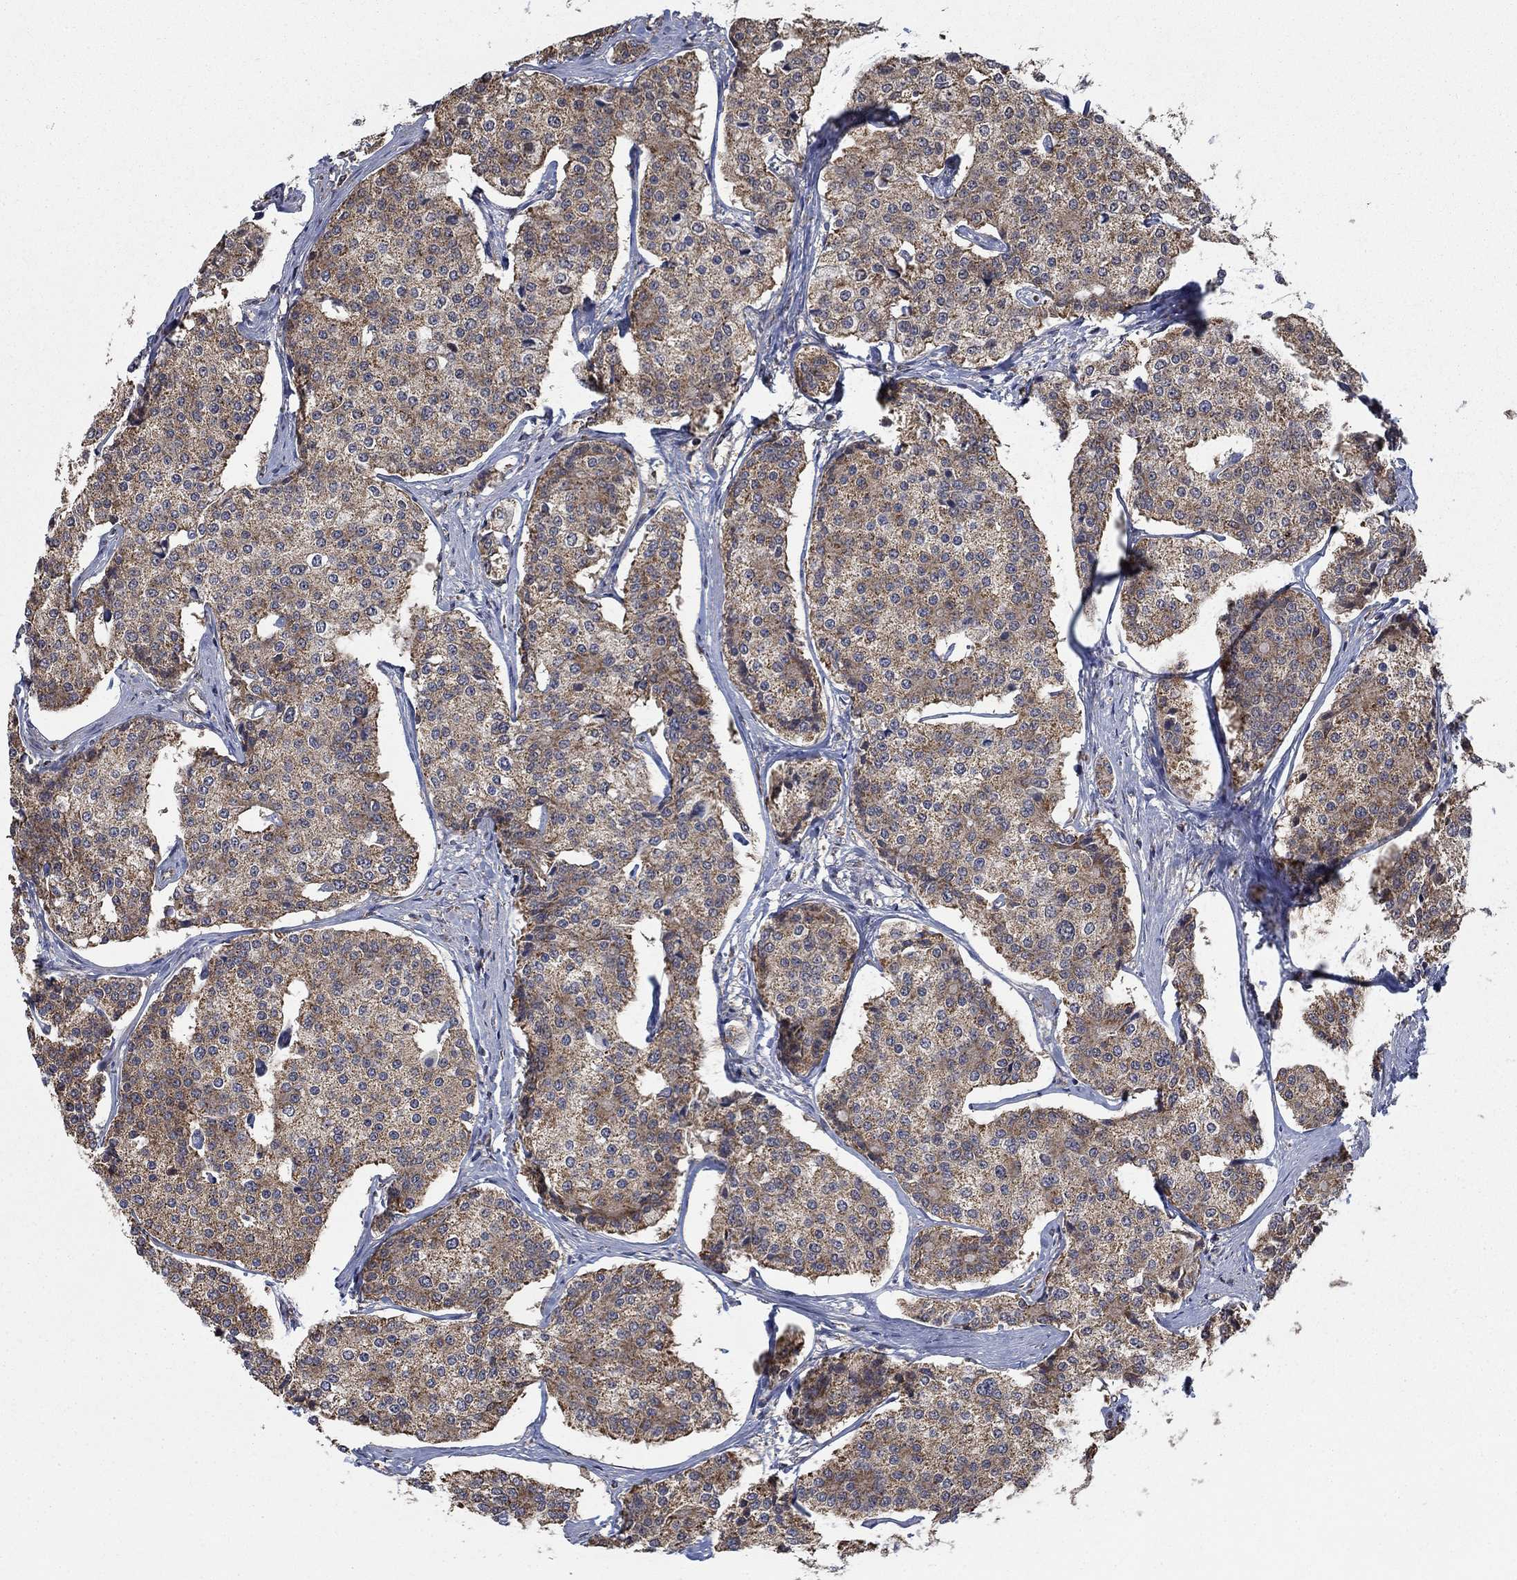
{"staining": {"intensity": "moderate", "quantity": ">75%", "location": "cytoplasmic/membranous"}, "tissue": "carcinoid", "cell_type": "Tumor cells", "image_type": "cancer", "snomed": [{"axis": "morphology", "description": "Carcinoid, malignant, NOS"}, {"axis": "topography", "description": "Small intestine"}], "caption": "Malignant carcinoid stained for a protein (brown) exhibits moderate cytoplasmic/membranous positive staining in approximately >75% of tumor cells.", "gene": "NME7", "patient": {"sex": "female", "age": 65}}